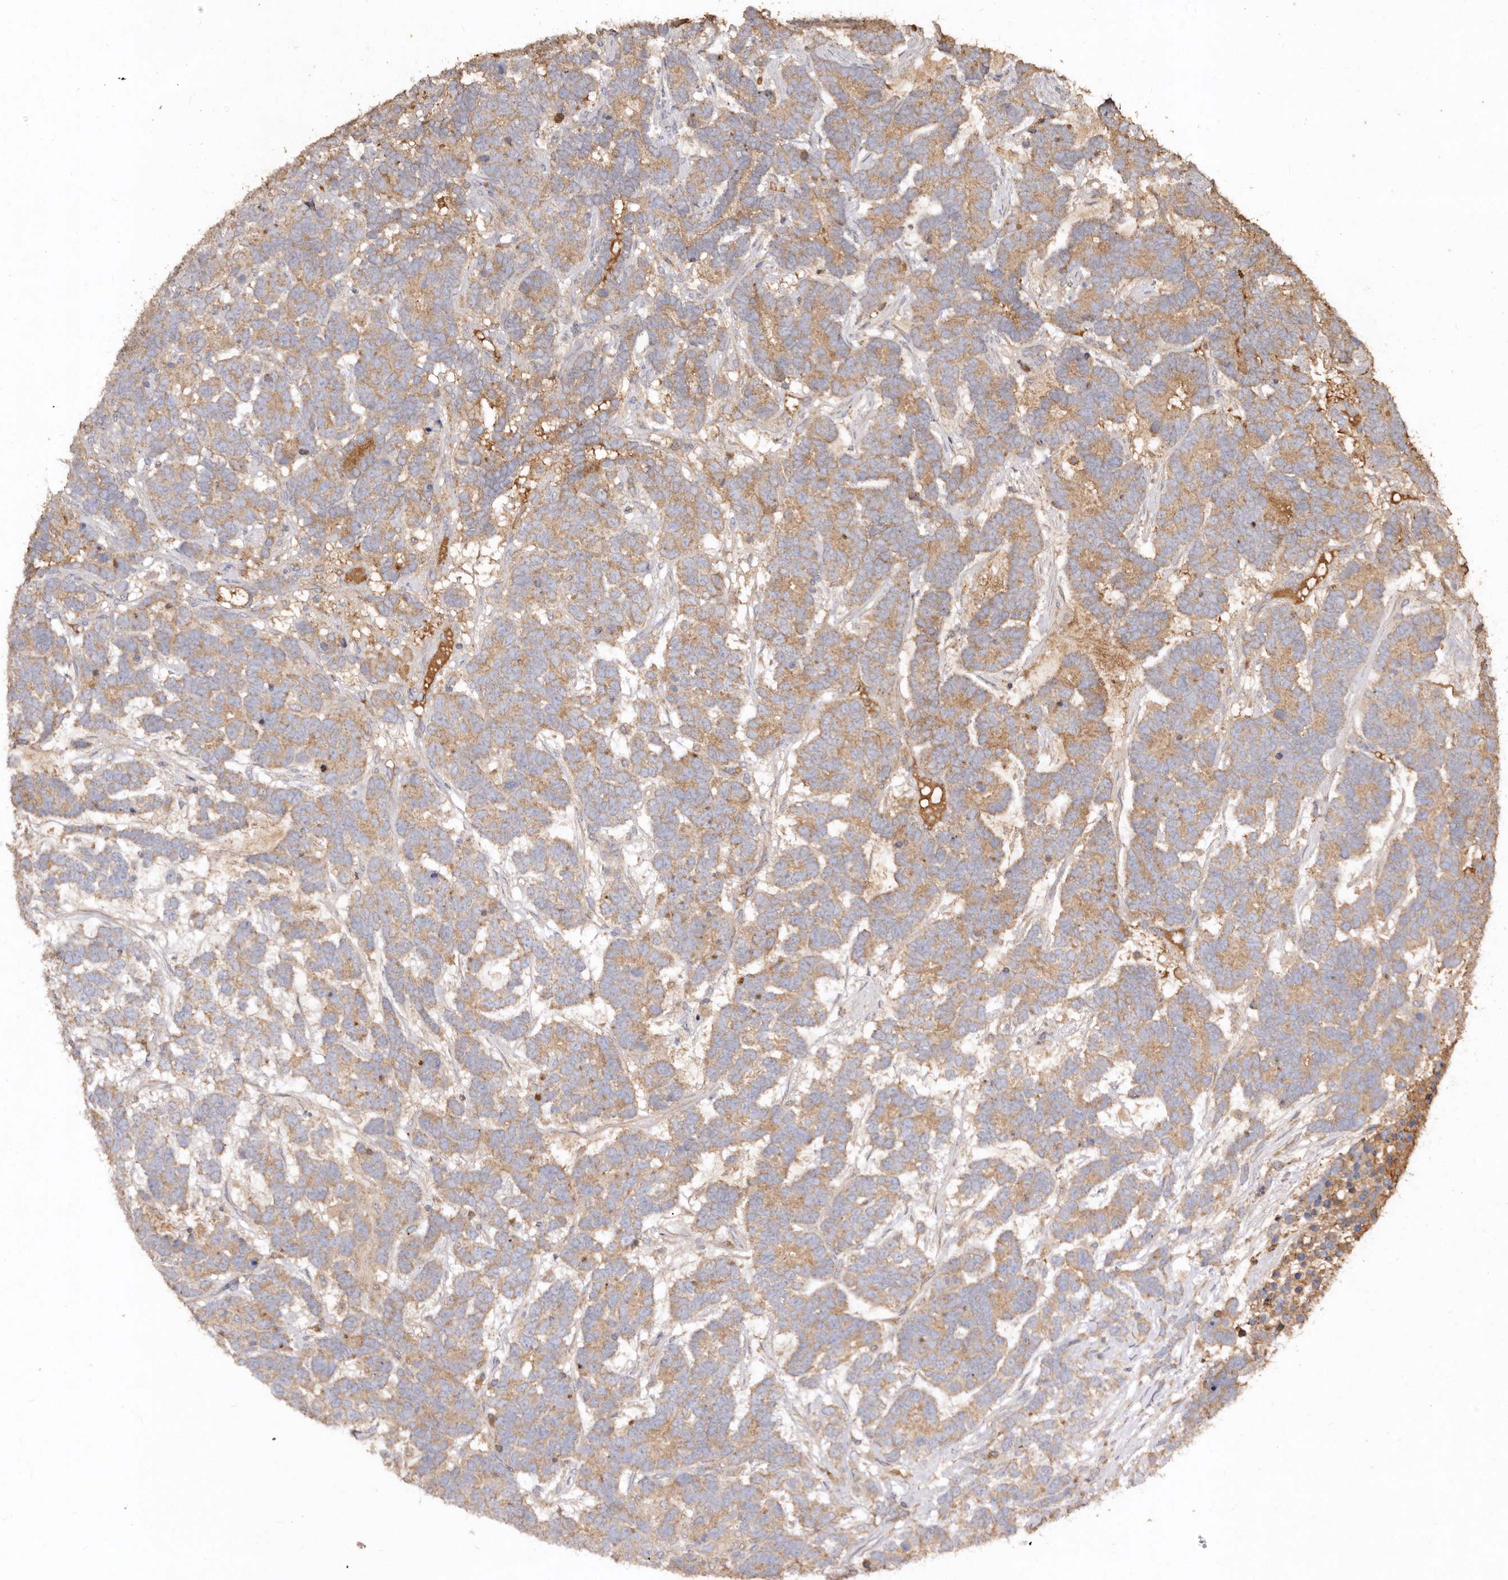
{"staining": {"intensity": "moderate", "quantity": ">75%", "location": "cytoplasmic/membranous"}, "tissue": "testis cancer", "cell_type": "Tumor cells", "image_type": "cancer", "snomed": [{"axis": "morphology", "description": "Carcinoma, Embryonal, NOS"}, {"axis": "topography", "description": "Testis"}], "caption": "IHC image of neoplastic tissue: human embryonal carcinoma (testis) stained using immunohistochemistry (IHC) demonstrates medium levels of moderate protein expression localized specifically in the cytoplasmic/membranous of tumor cells, appearing as a cytoplasmic/membranous brown color.", "gene": "FARS2", "patient": {"sex": "male", "age": 26}}